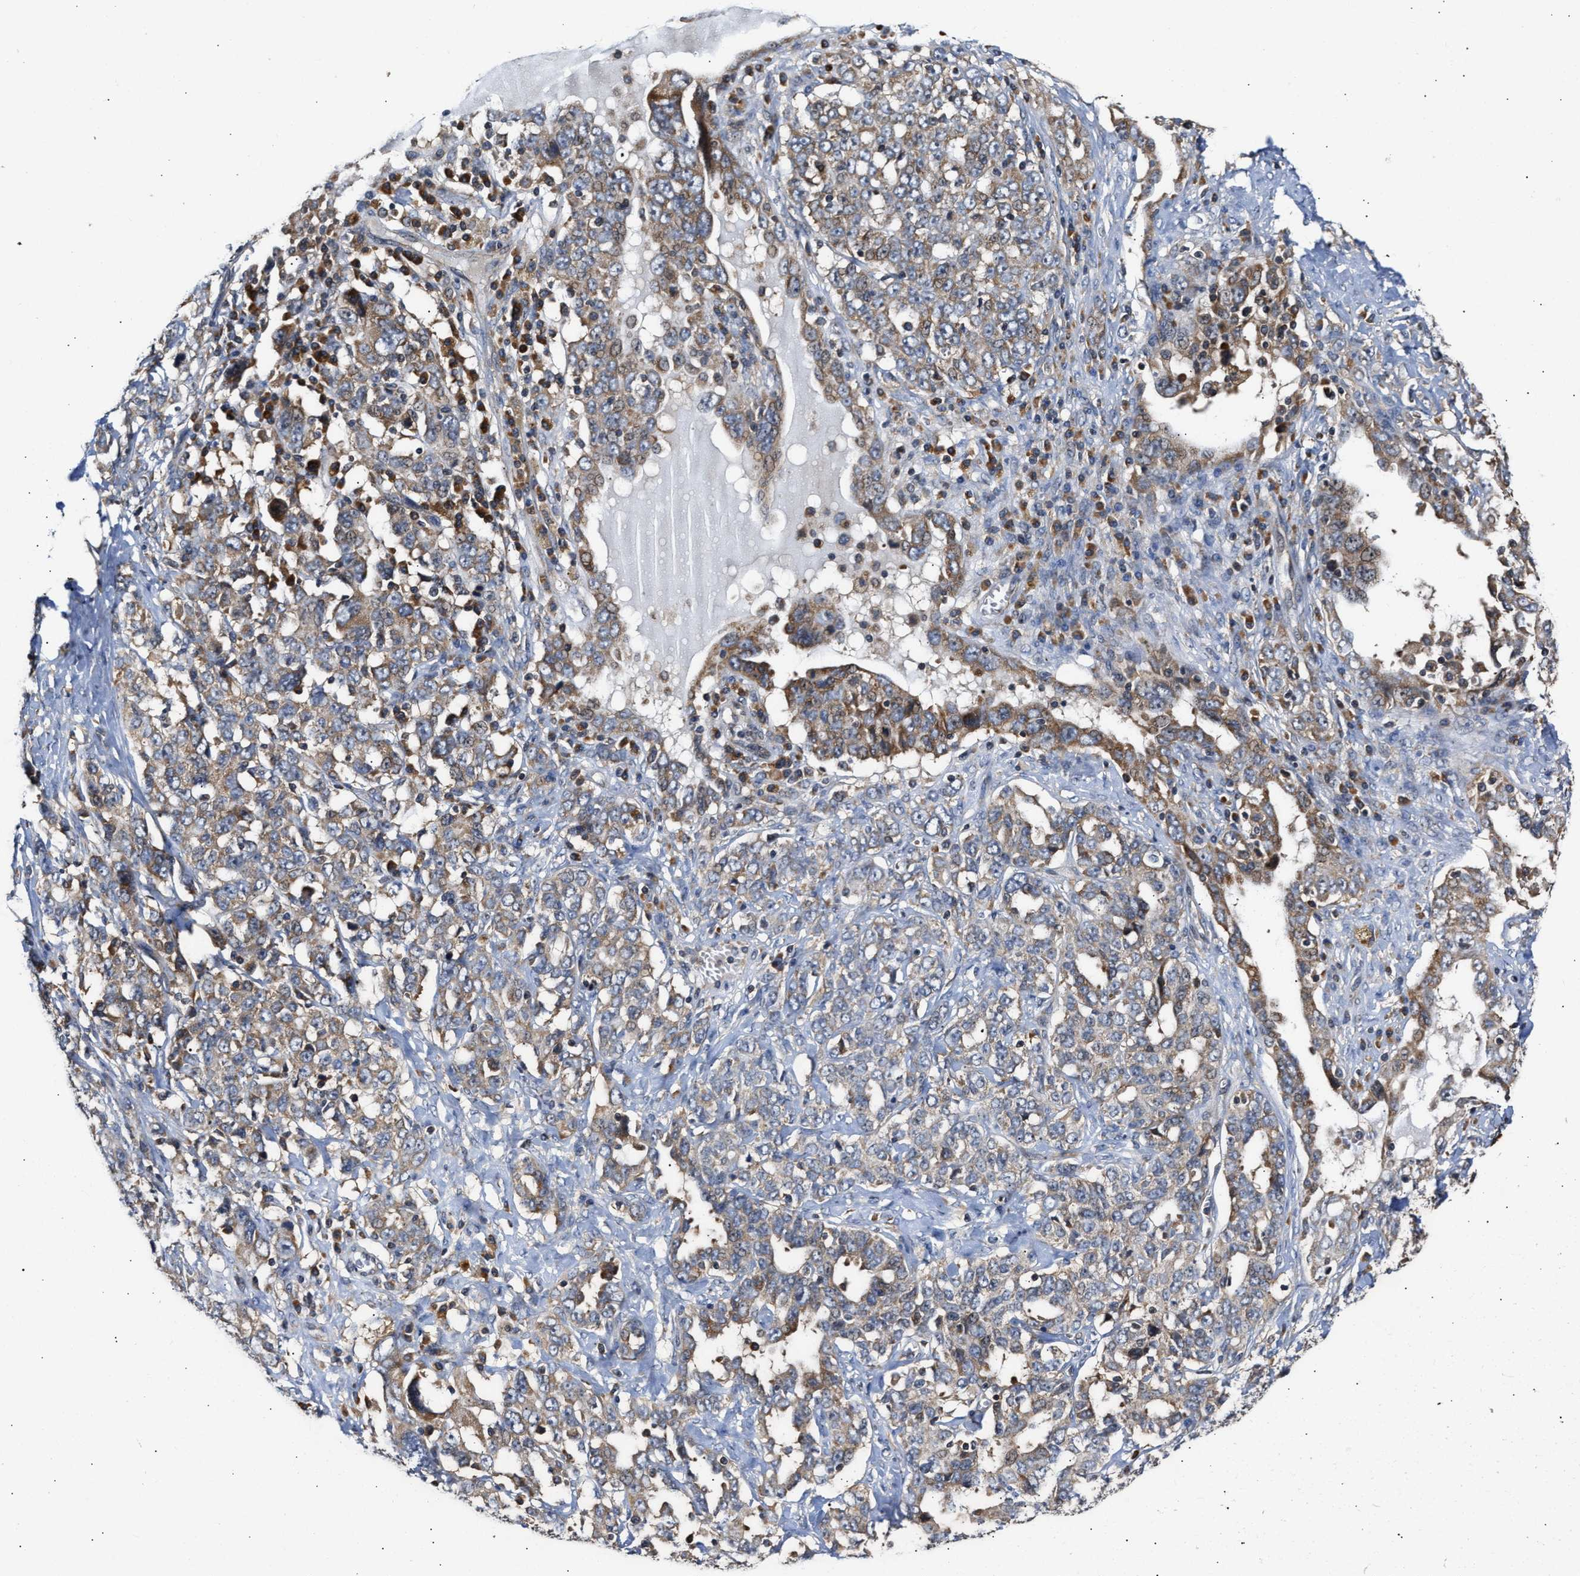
{"staining": {"intensity": "weak", "quantity": "25%-75%", "location": "cytoplasmic/membranous"}, "tissue": "ovarian cancer", "cell_type": "Tumor cells", "image_type": "cancer", "snomed": [{"axis": "morphology", "description": "Carcinoma, endometroid"}, {"axis": "topography", "description": "Ovary"}], "caption": "Weak cytoplasmic/membranous positivity is seen in about 25%-75% of tumor cells in endometroid carcinoma (ovarian).", "gene": "CLIP2", "patient": {"sex": "female", "age": 62}}